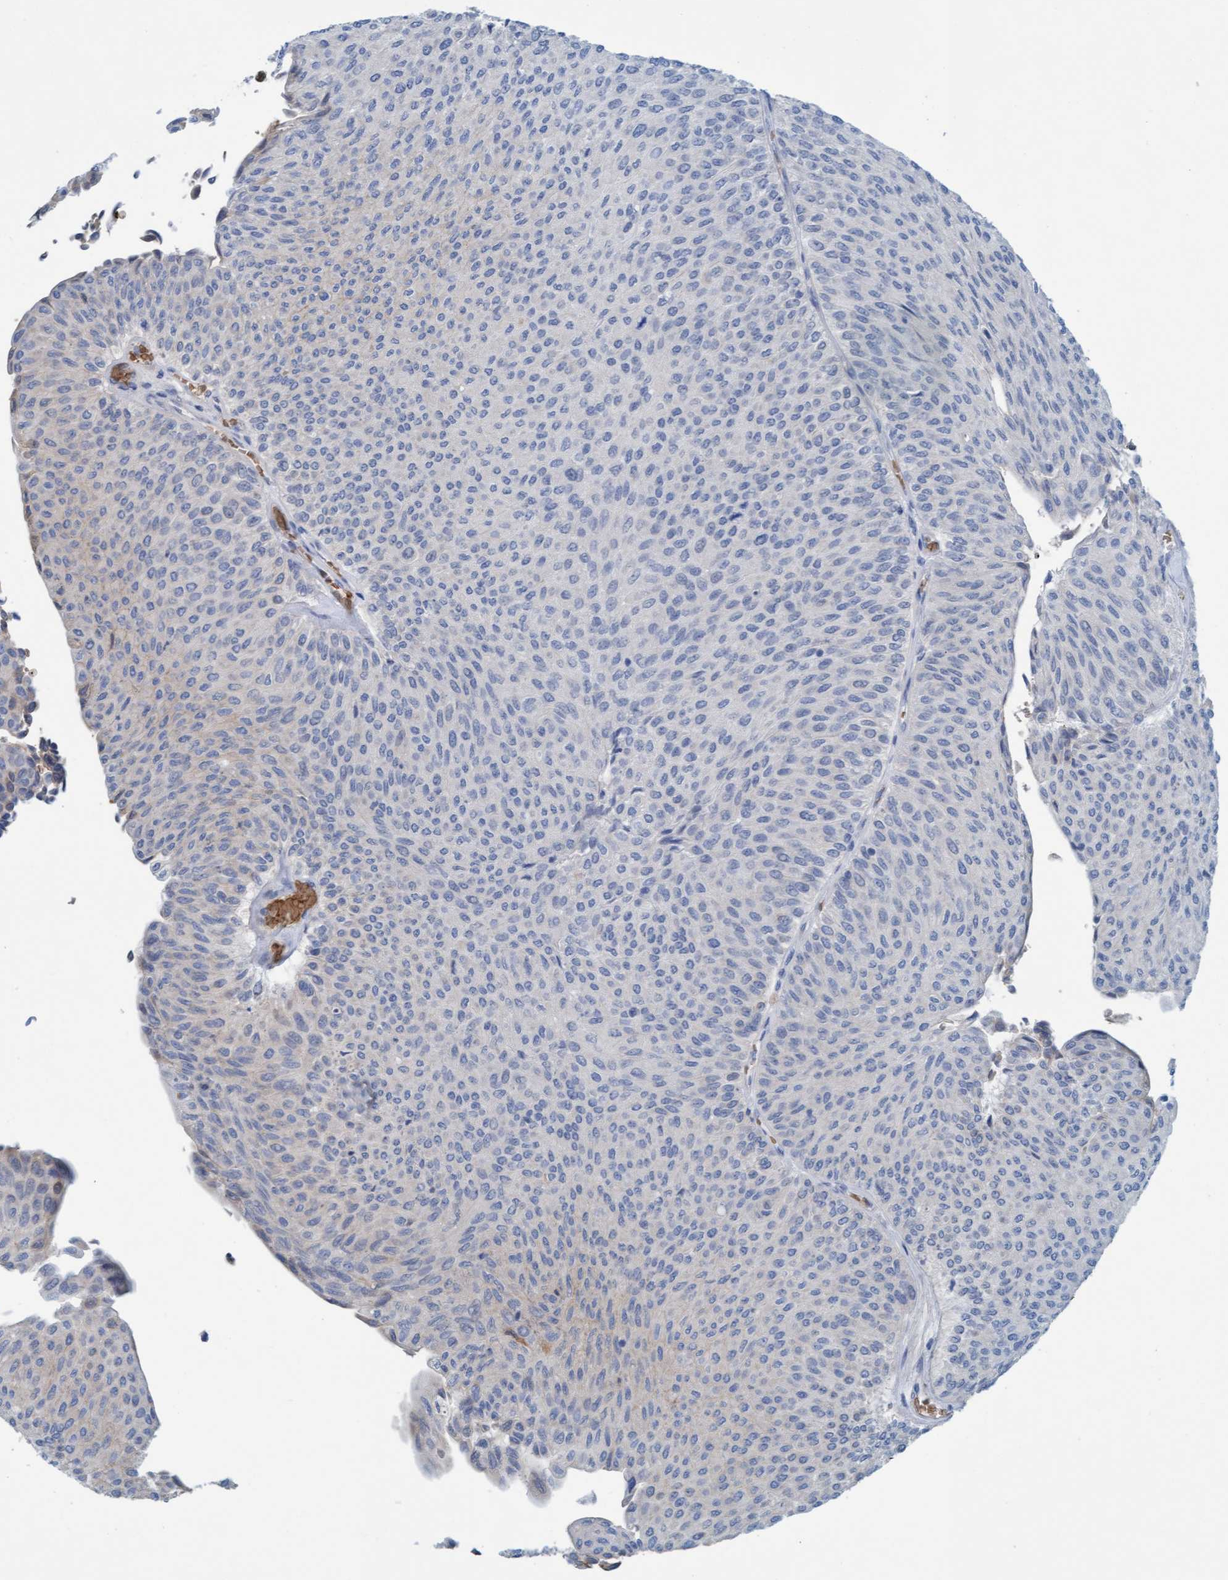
{"staining": {"intensity": "moderate", "quantity": "<25%", "location": "cytoplasmic/membranous"}, "tissue": "urothelial cancer", "cell_type": "Tumor cells", "image_type": "cancer", "snomed": [{"axis": "morphology", "description": "Urothelial carcinoma, Low grade"}, {"axis": "topography", "description": "Urinary bladder"}], "caption": "Urothelial cancer stained for a protein demonstrates moderate cytoplasmic/membranous positivity in tumor cells. The staining was performed using DAB (3,3'-diaminobenzidine) to visualize the protein expression in brown, while the nuclei were stained in blue with hematoxylin (Magnification: 20x).", "gene": "P2RX5", "patient": {"sex": "male", "age": 78}}